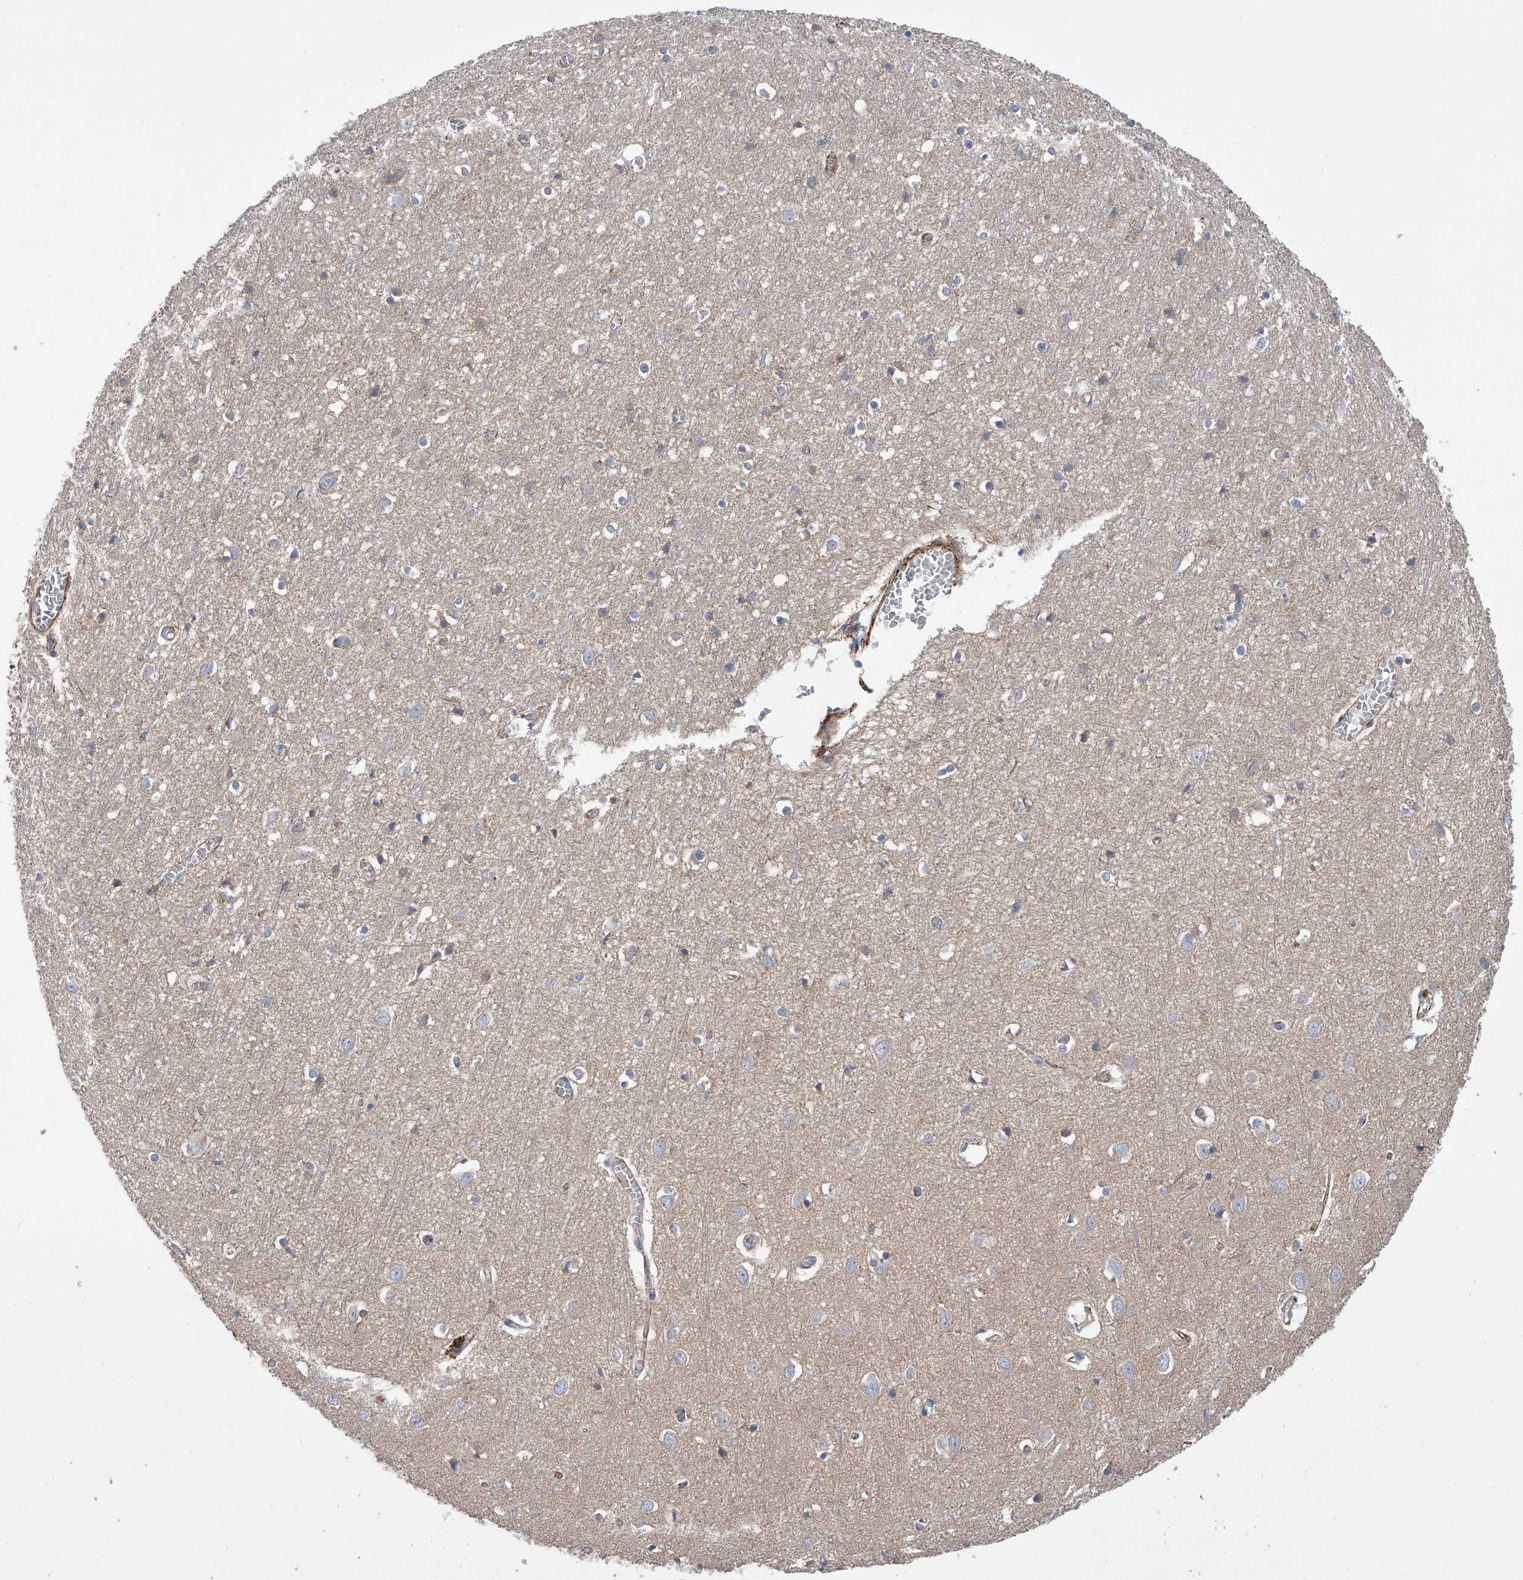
{"staining": {"intensity": "moderate", "quantity": ">75%", "location": "cytoplasmic/membranous"}, "tissue": "cerebral cortex", "cell_type": "Endothelial cells", "image_type": "normal", "snomed": [{"axis": "morphology", "description": "Normal tissue, NOS"}, {"axis": "topography", "description": "Cerebral cortex"}], "caption": "High-magnification brightfield microscopy of benign cerebral cortex stained with DAB (brown) and counterstained with hematoxylin (blue). endothelial cells exhibit moderate cytoplasmic/membranous staining is identified in about>75% of cells.", "gene": "PDSS2", "patient": {"sex": "female", "age": 64}}